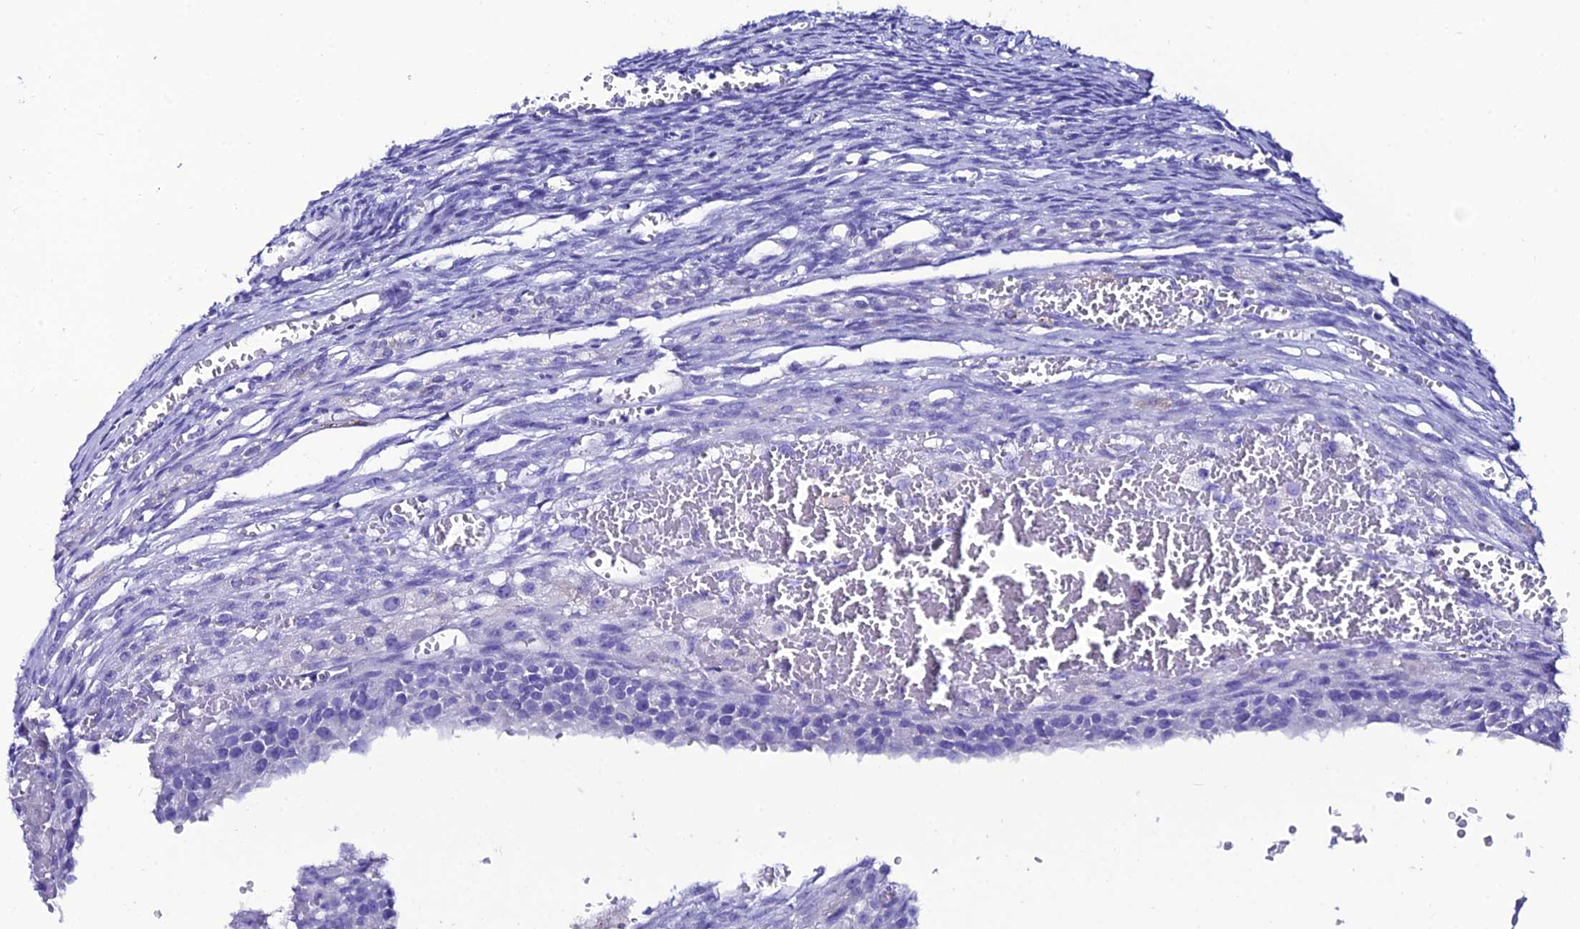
{"staining": {"intensity": "negative", "quantity": "none", "location": "none"}, "tissue": "ovary", "cell_type": "Ovarian stroma cells", "image_type": "normal", "snomed": [{"axis": "morphology", "description": "Normal tissue, NOS"}, {"axis": "topography", "description": "Ovary"}], "caption": "A high-resolution image shows immunohistochemistry staining of normal ovary, which exhibits no significant positivity in ovarian stroma cells.", "gene": "OR4D5", "patient": {"sex": "female", "age": 39}}